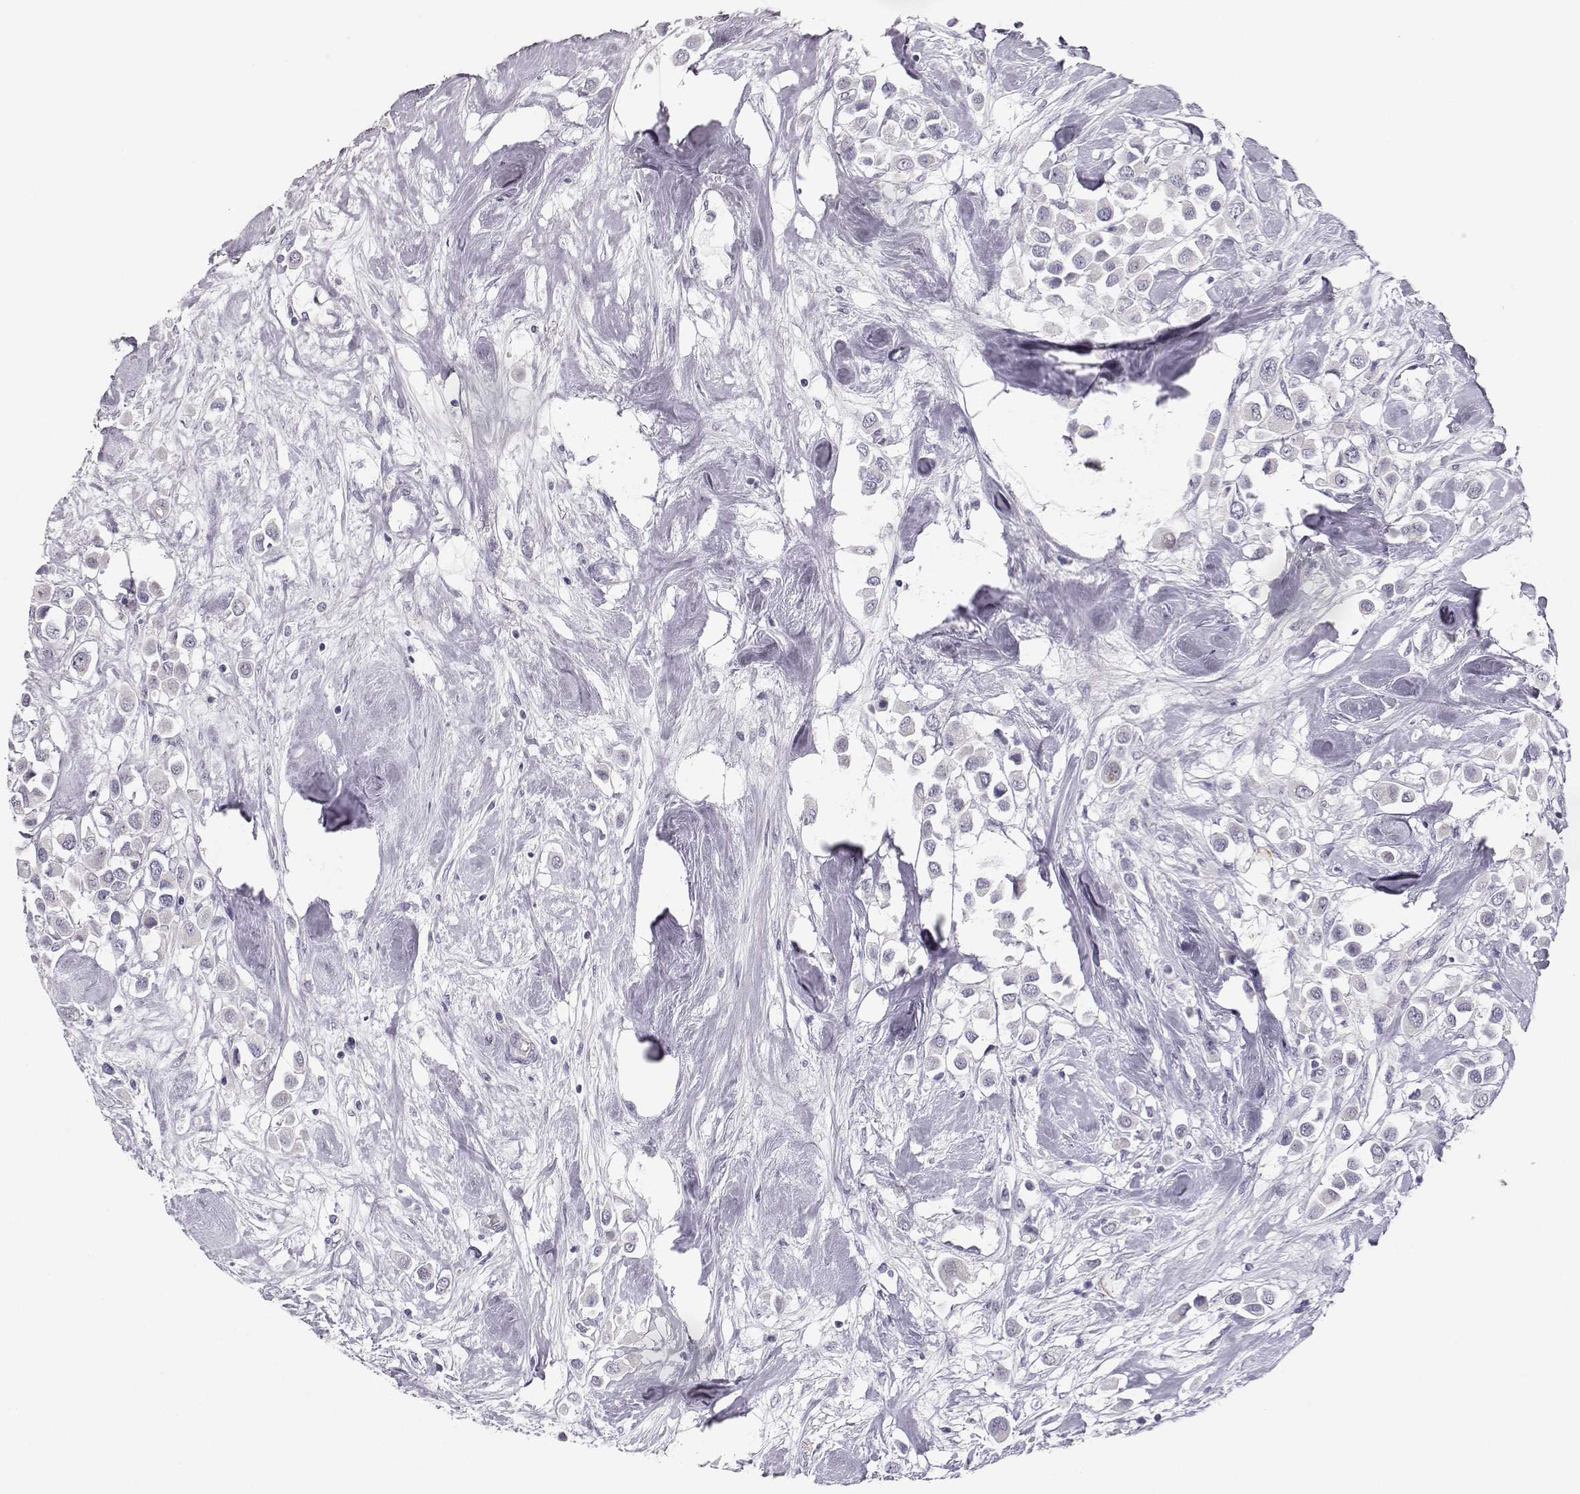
{"staining": {"intensity": "negative", "quantity": "none", "location": "none"}, "tissue": "breast cancer", "cell_type": "Tumor cells", "image_type": "cancer", "snomed": [{"axis": "morphology", "description": "Duct carcinoma"}, {"axis": "topography", "description": "Breast"}], "caption": "This is a micrograph of immunohistochemistry (IHC) staining of breast cancer, which shows no expression in tumor cells.", "gene": "MYCBPAP", "patient": {"sex": "female", "age": 61}}